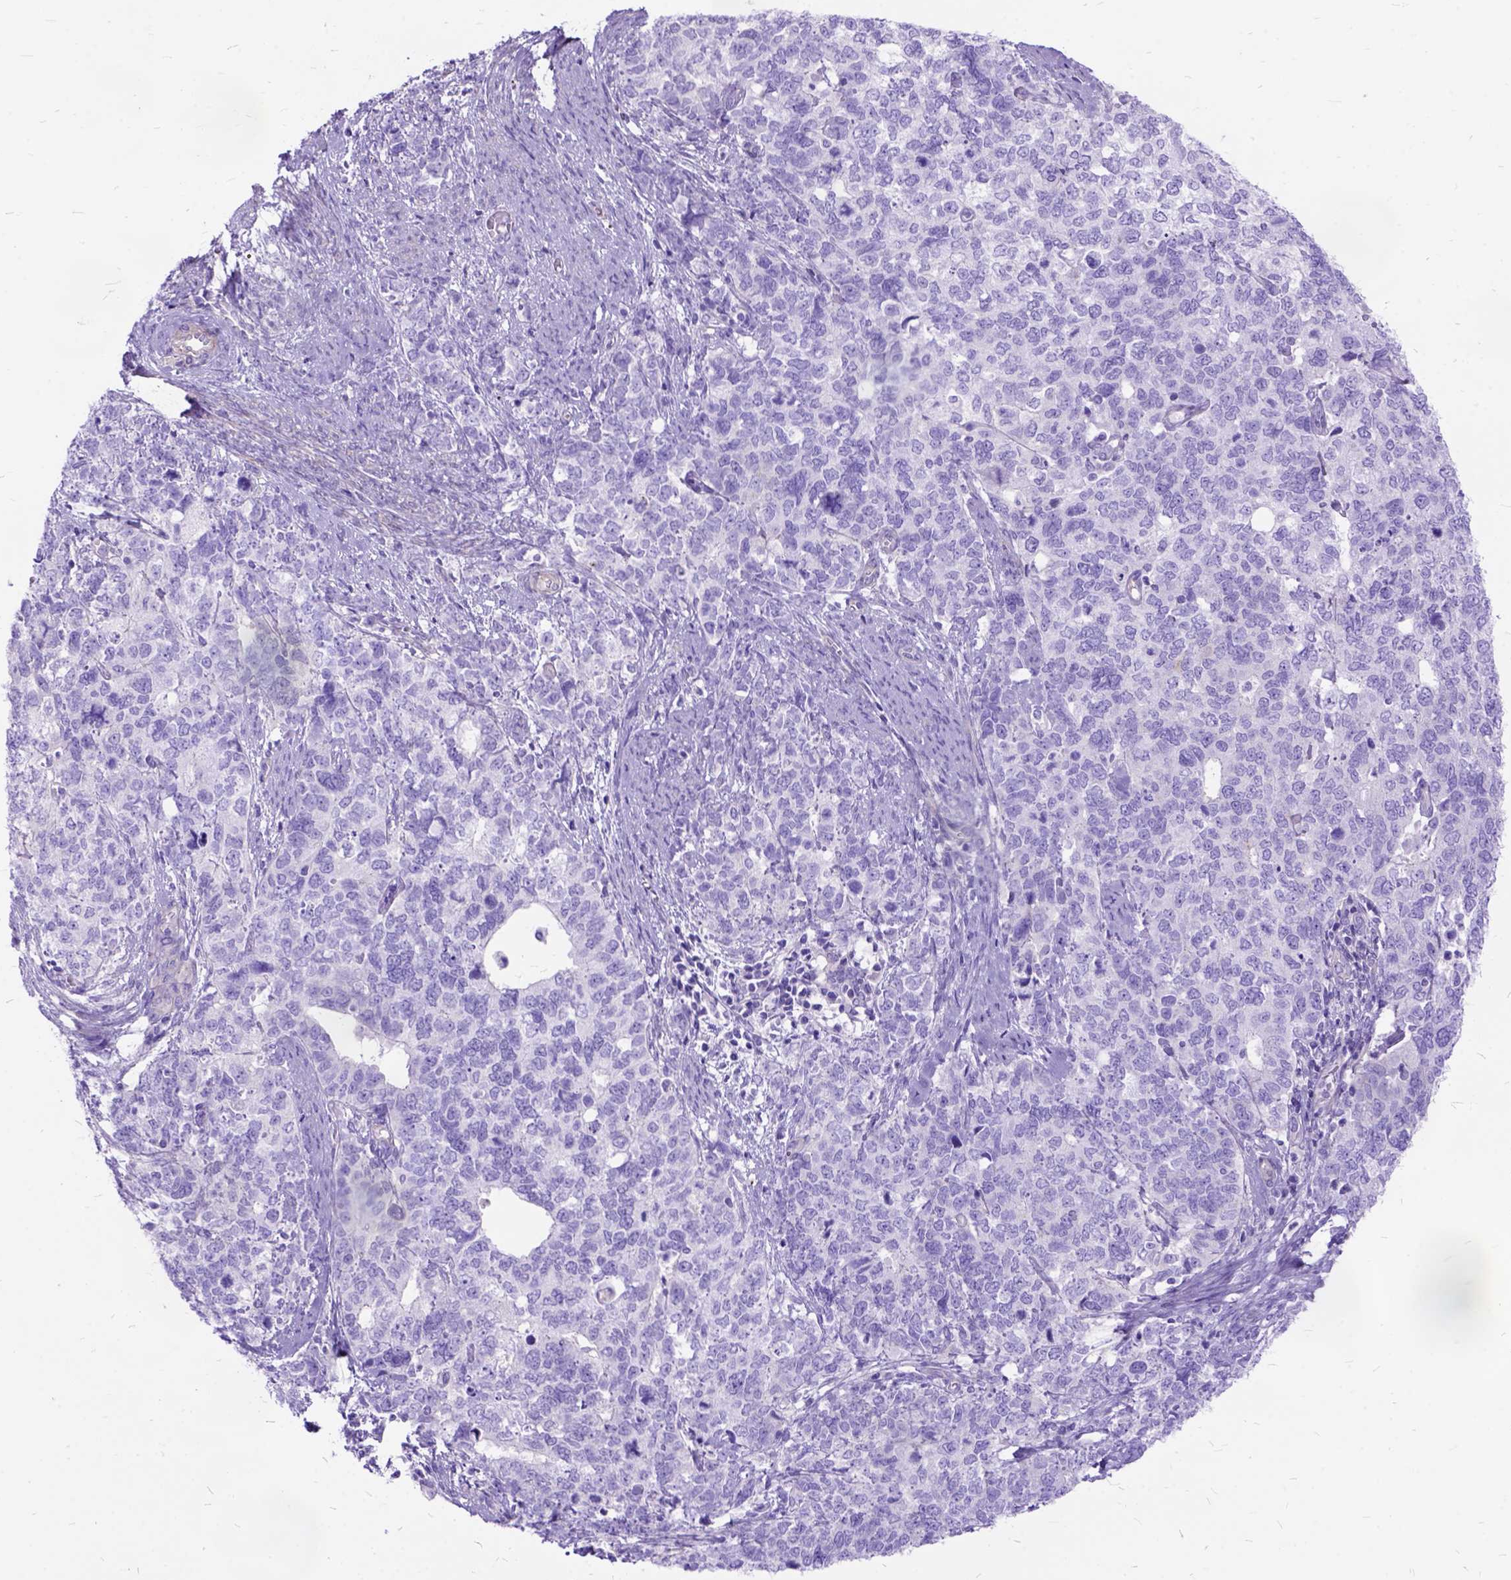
{"staining": {"intensity": "negative", "quantity": "none", "location": "none"}, "tissue": "cervical cancer", "cell_type": "Tumor cells", "image_type": "cancer", "snomed": [{"axis": "morphology", "description": "Squamous cell carcinoma, NOS"}, {"axis": "topography", "description": "Cervix"}], "caption": "This is a photomicrograph of immunohistochemistry (IHC) staining of cervical cancer (squamous cell carcinoma), which shows no positivity in tumor cells.", "gene": "ARL9", "patient": {"sex": "female", "age": 63}}